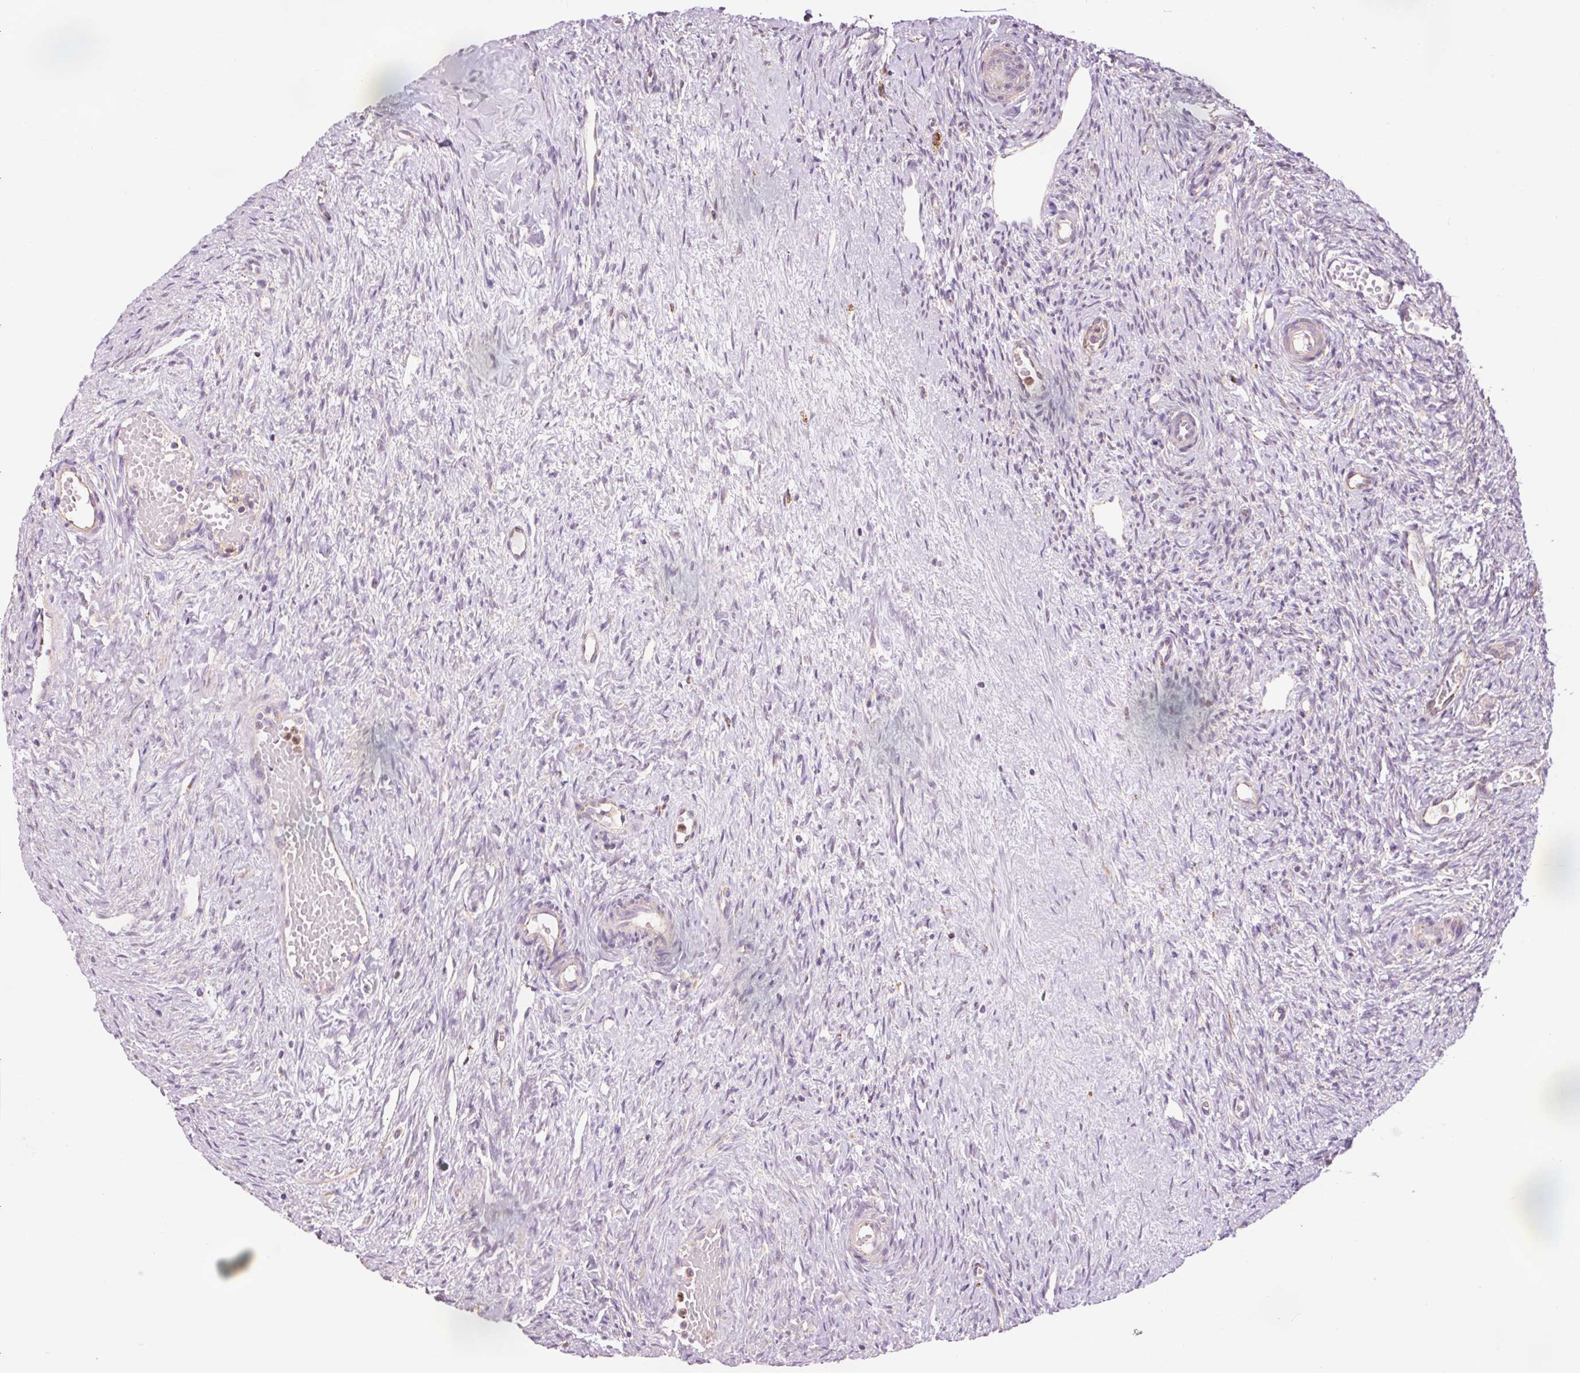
{"staining": {"intensity": "strong", "quantity": "25%-75%", "location": "cytoplasmic/membranous"}, "tissue": "ovary", "cell_type": "Follicle cells", "image_type": "normal", "snomed": [{"axis": "morphology", "description": "Normal tissue, NOS"}, {"axis": "topography", "description": "Ovary"}], "caption": "Protein expression analysis of benign ovary shows strong cytoplasmic/membranous positivity in approximately 25%-75% of follicle cells.", "gene": "PRDX5", "patient": {"sex": "female", "age": 51}}